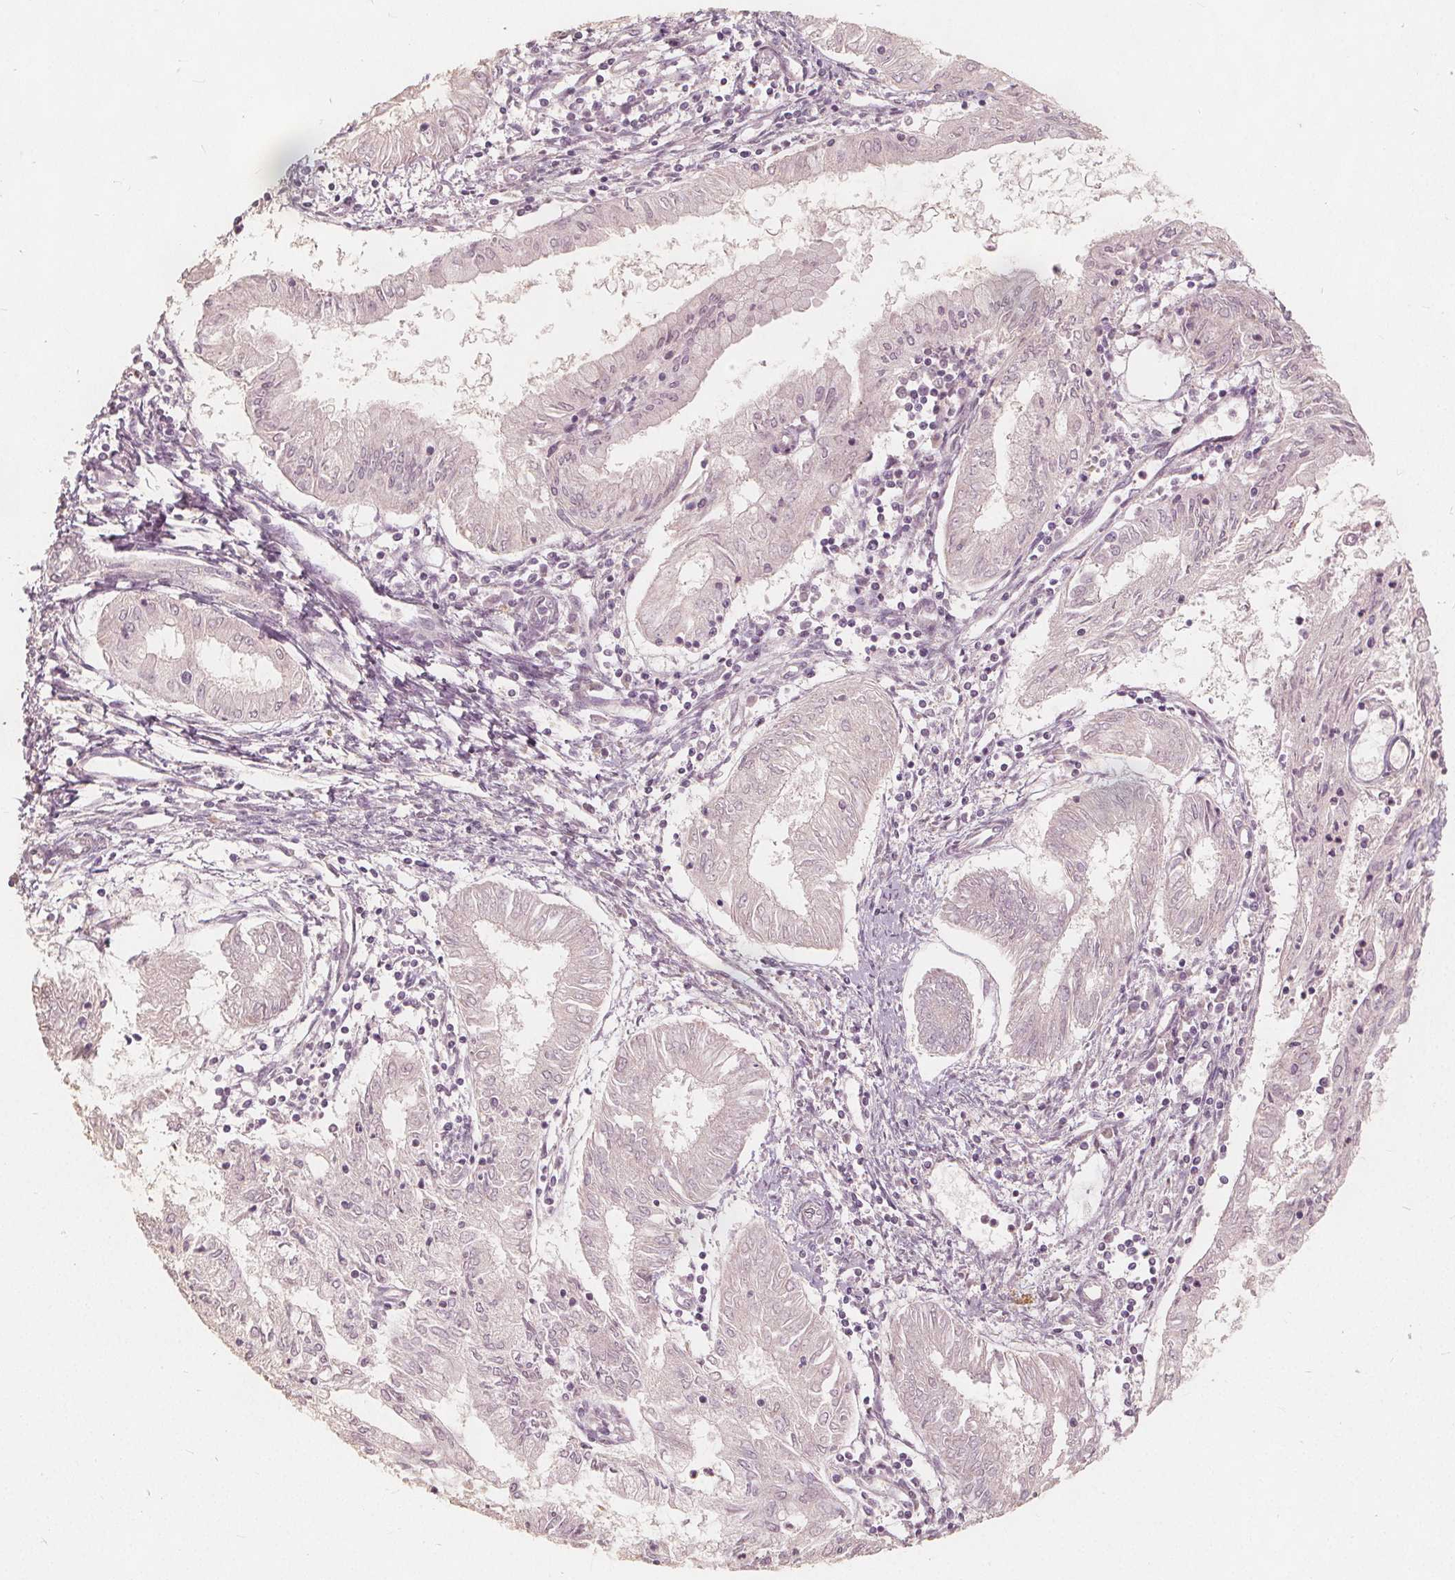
{"staining": {"intensity": "negative", "quantity": "none", "location": "none"}, "tissue": "endometrial cancer", "cell_type": "Tumor cells", "image_type": "cancer", "snomed": [{"axis": "morphology", "description": "Adenocarcinoma, NOS"}, {"axis": "topography", "description": "Endometrium"}], "caption": "The immunohistochemistry (IHC) micrograph has no significant staining in tumor cells of adenocarcinoma (endometrial) tissue.", "gene": "PTPRT", "patient": {"sex": "female", "age": 68}}